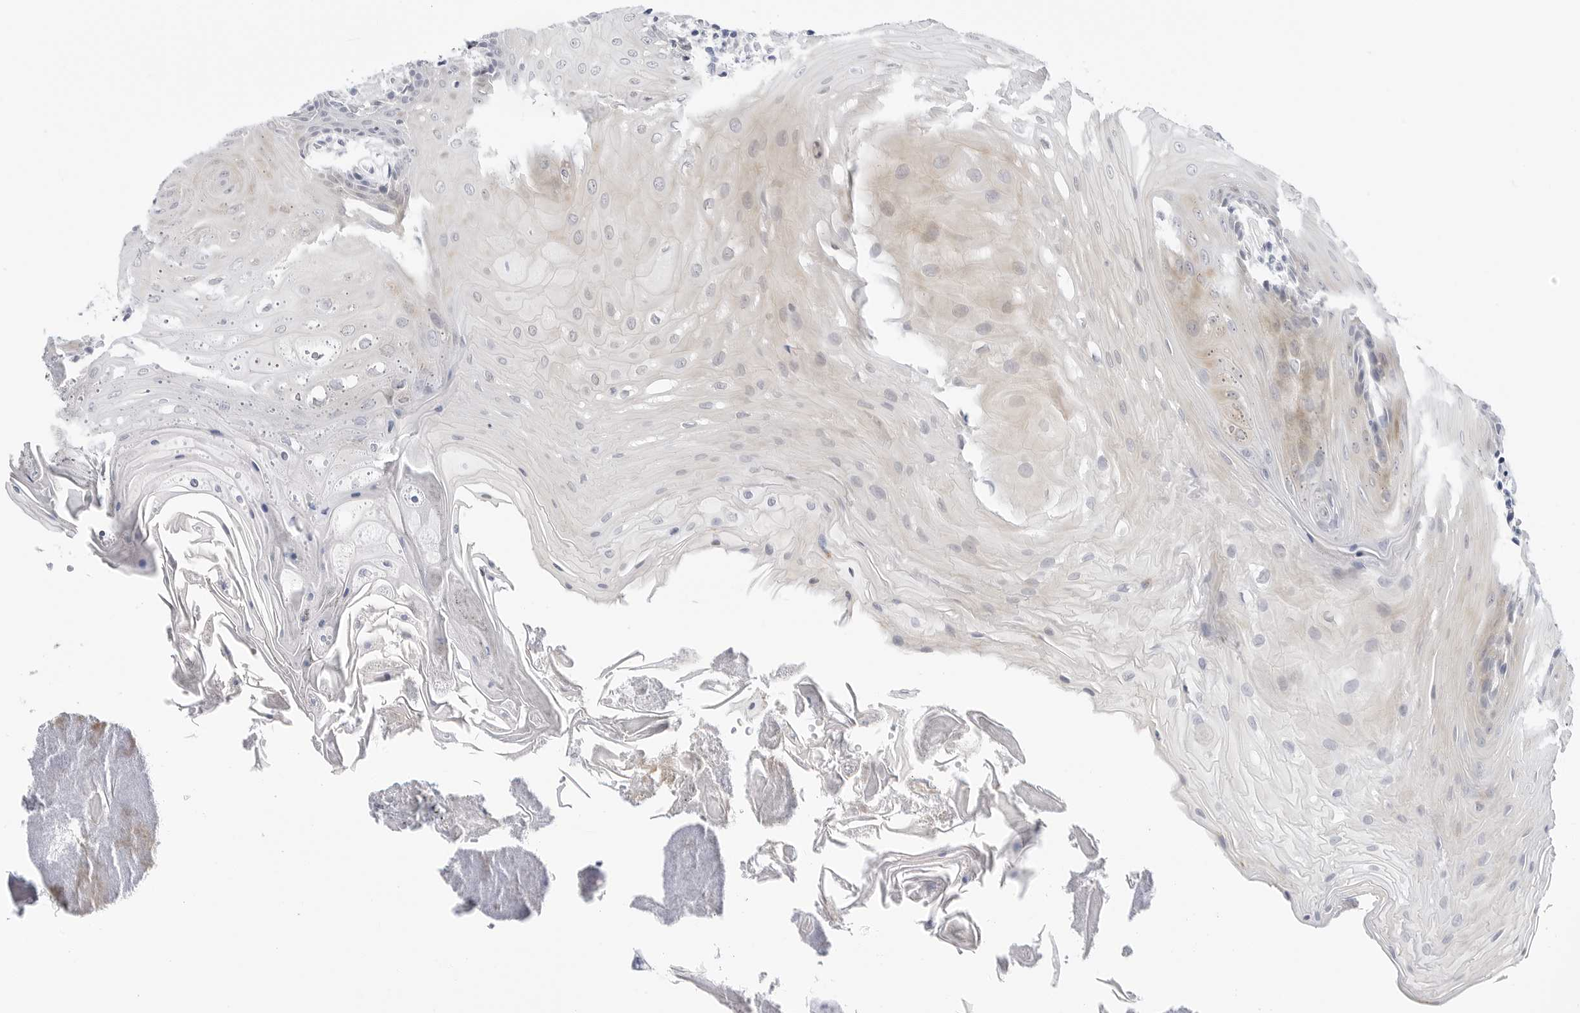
{"staining": {"intensity": "weak", "quantity": "<25%", "location": "cytoplasmic/membranous"}, "tissue": "oral mucosa", "cell_type": "Squamous epithelial cells", "image_type": "normal", "snomed": [{"axis": "morphology", "description": "Normal tissue, NOS"}, {"axis": "morphology", "description": "Squamous cell carcinoma, NOS"}, {"axis": "topography", "description": "Skeletal muscle"}, {"axis": "topography", "description": "Oral tissue"}, {"axis": "topography", "description": "Salivary gland"}, {"axis": "topography", "description": "Head-Neck"}], "caption": "Immunohistochemistry histopathology image of benign oral mucosa: human oral mucosa stained with DAB (3,3'-diaminobenzidine) demonstrates no significant protein expression in squamous epithelial cells. Nuclei are stained in blue.", "gene": "SLC19A1", "patient": {"sex": "male", "age": 54}}